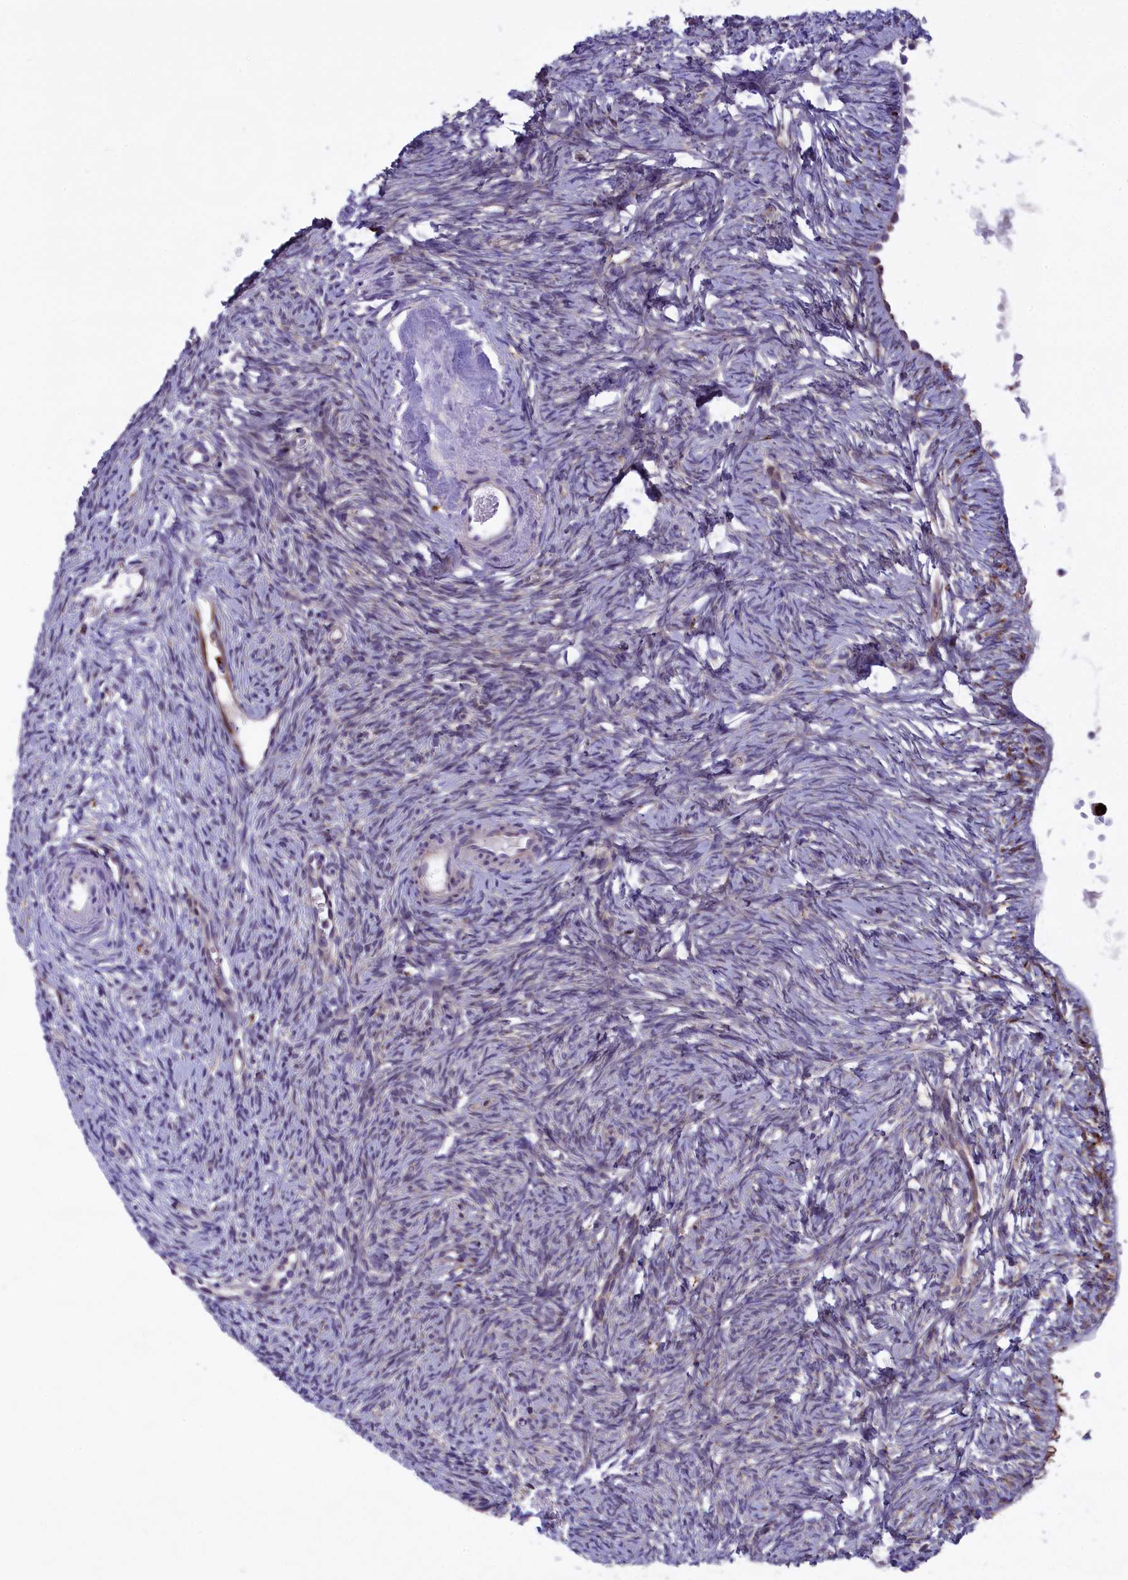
{"staining": {"intensity": "negative", "quantity": "none", "location": "none"}, "tissue": "ovary", "cell_type": "Ovarian stroma cells", "image_type": "normal", "snomed": [{"axis": "morphology", "description": "Normal tissue, NOS"}, {"axis": "topography", "description": "Ovary"}], "caption": "This is an immunohistochemistry photomicrograph of normal human ovary. There is no staining in ovarian stroma cells.", "gene": "MAN2B1", "patient": {"sex": "female", "age": 51}}